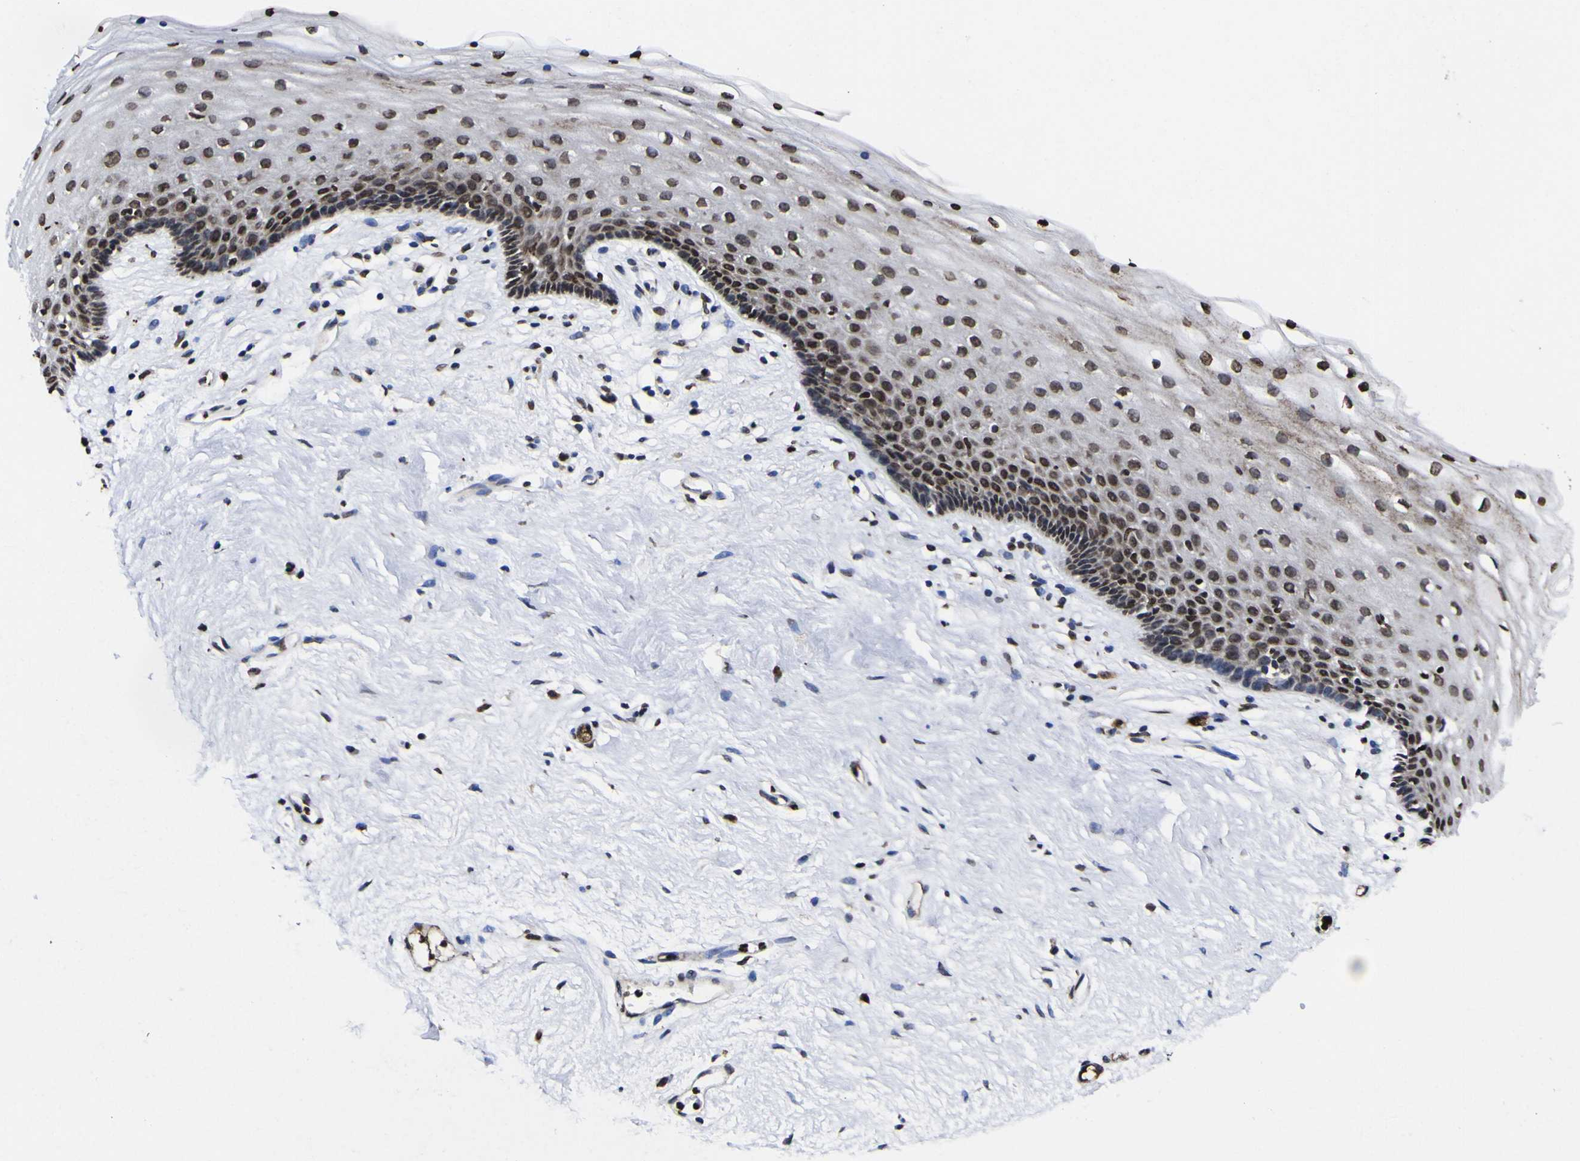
{"staining": {"intensity": "strong", "quantity": "25%-75%", "location": "nuclear"}, "tissue": "vagina", "cell_type": "Squamous epithelial cells", "image_type": "normal", "snomed": [{"axis": "morphology", "description": "Normal tissue, NOS"}, {"axis": "topography", "description": "Vagina"}], "caption": "Squamous epithelial cells demonstrate high levels of strong nuclear positivity in about 25%-75% of cells in benign vagina.", "gene": "PIAS1", "patient": {"sex": "female", "age": 44}}